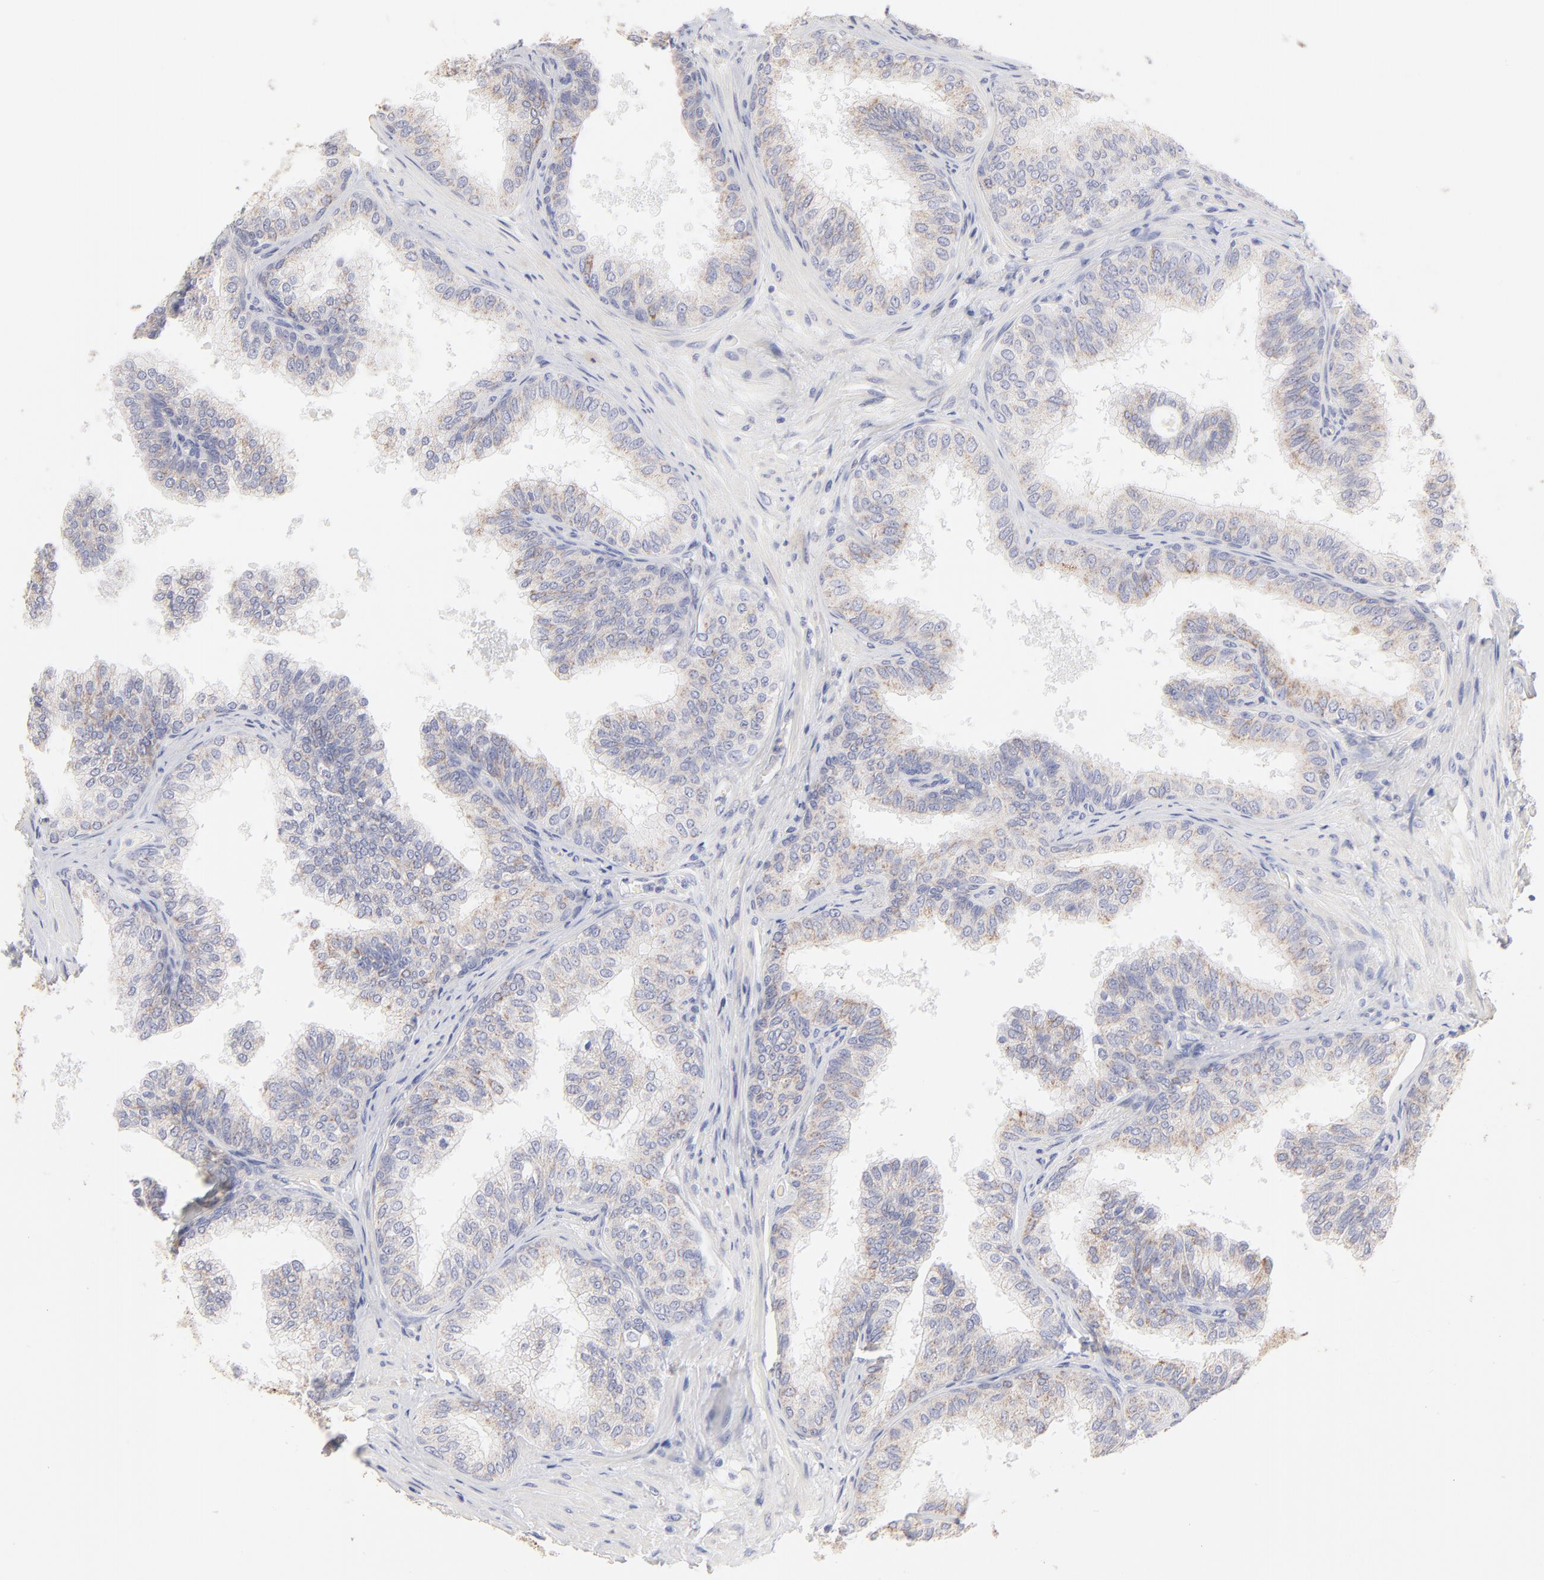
{"staining": {"intensity": "weak", "quantity": ">75%", "location": "cytoplasmic/membranous"}, "tissue": "prostate", "cell_type": "Glandular cells", "image_type": "normal", "snomed": [{"axis": "morphology", "description": "Normal tissue, NOS"}, {"axis": "topography", "description": "Prostate"}], "caption": "IHC image of normal prostate: human prostate stained using immunohistochemistry (IHC) exhibits low levels of weak protein expression localized specifically in the cytoplasmic/membranous of glandular cells, appearing as a cytoplasmic/membranous brown color.", "gene": "TST", "patient": {"sex": "male", "age": 60}}